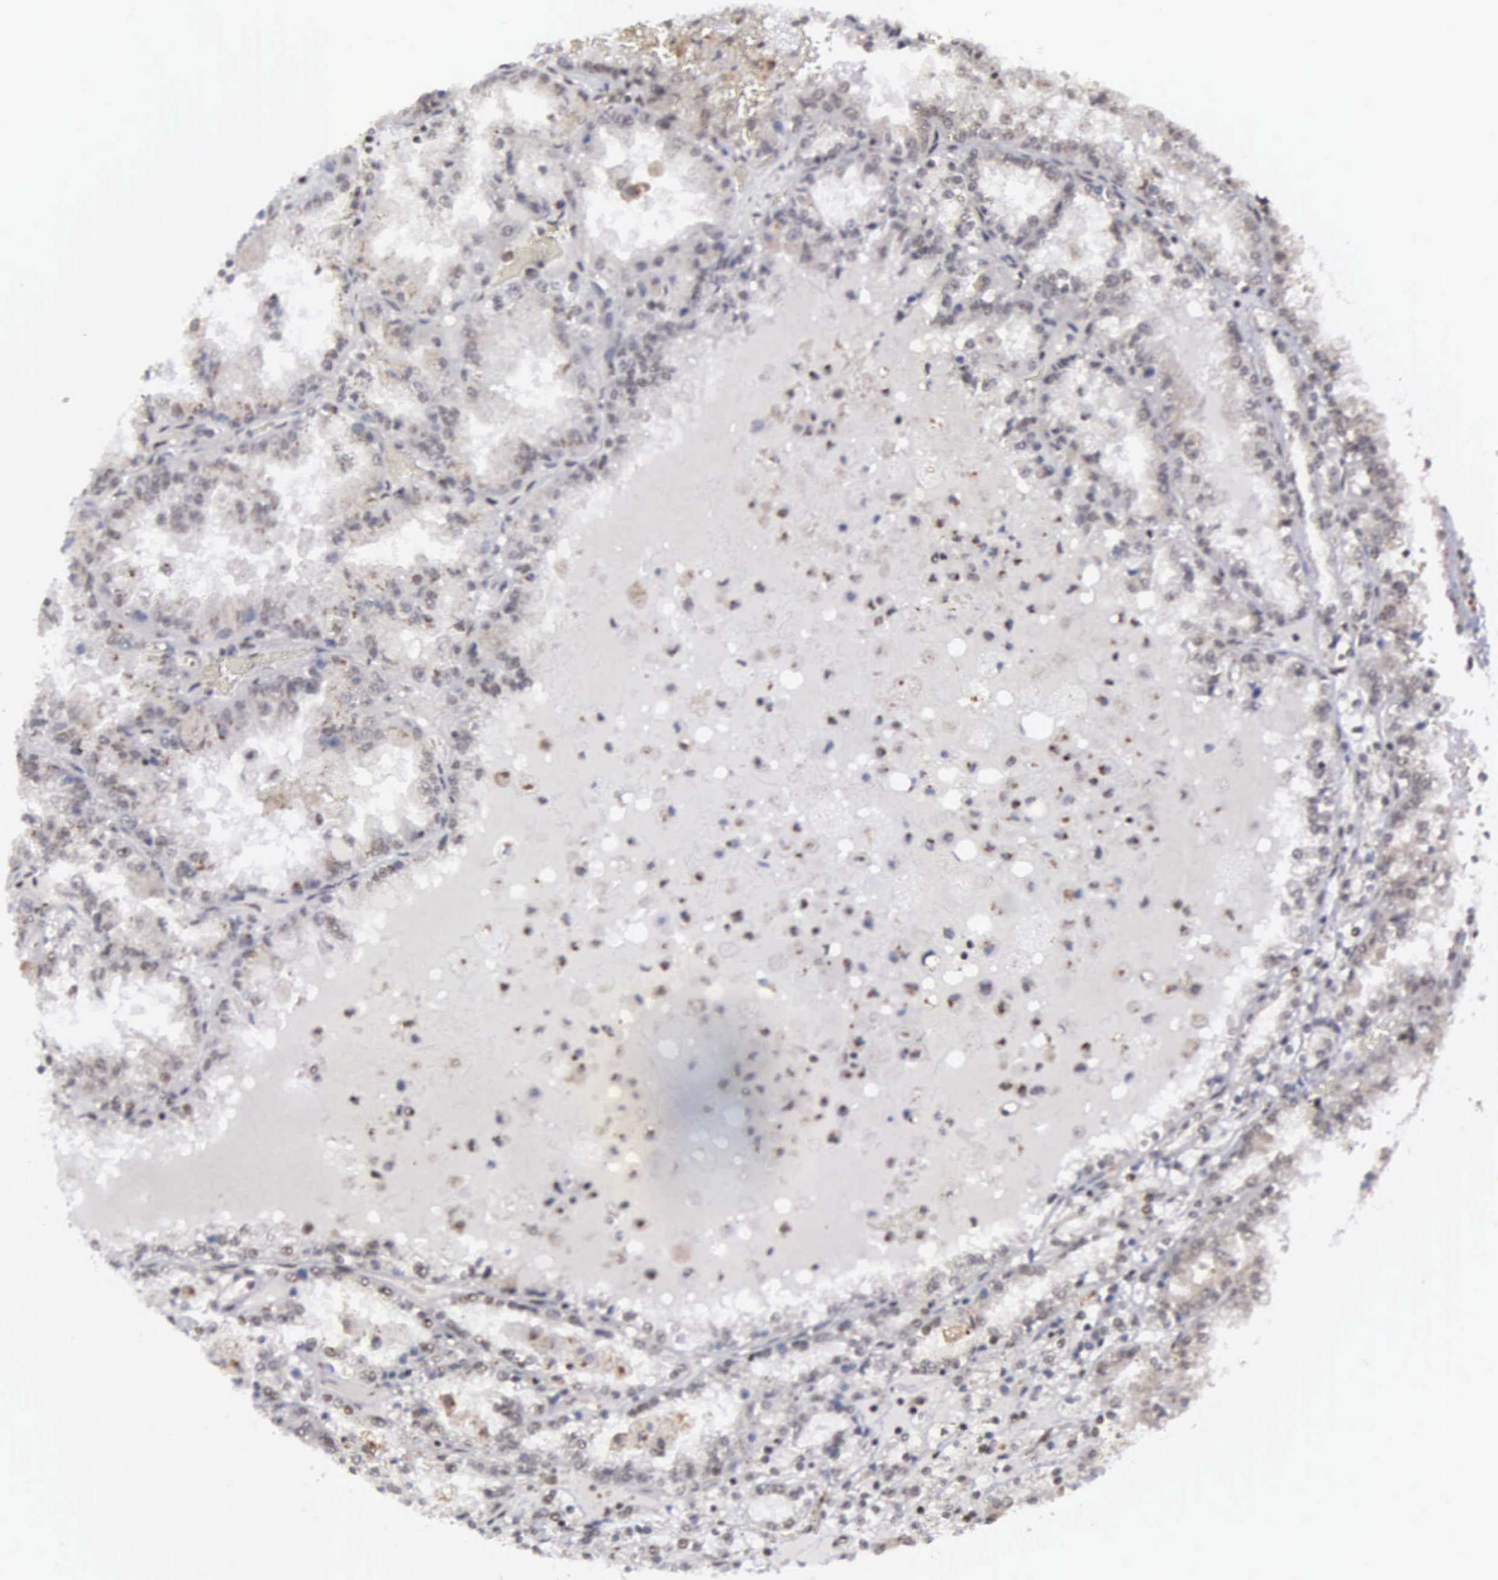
{"staining": {"intensity": "weak", "quantity": "<25%", "location": "cytoplasmic/membranous,nuclear"}, "tissue": "renal cancer", "cell_type": "Tumor cells", "image_type": "cancer", "snomed": [{"axis": "morphology", "description": "Adenocarcinoma, NOS"}, {"axis": "topography", "description": "Kidney"}], "caption": "DAB (3,3'-diaminobenzidine) immunohistochemical staining of renal cancer displays no significant positivity in tumor cells.", "gene": "GTF2A1", "patient": {"sex": "female", "age": 56}}